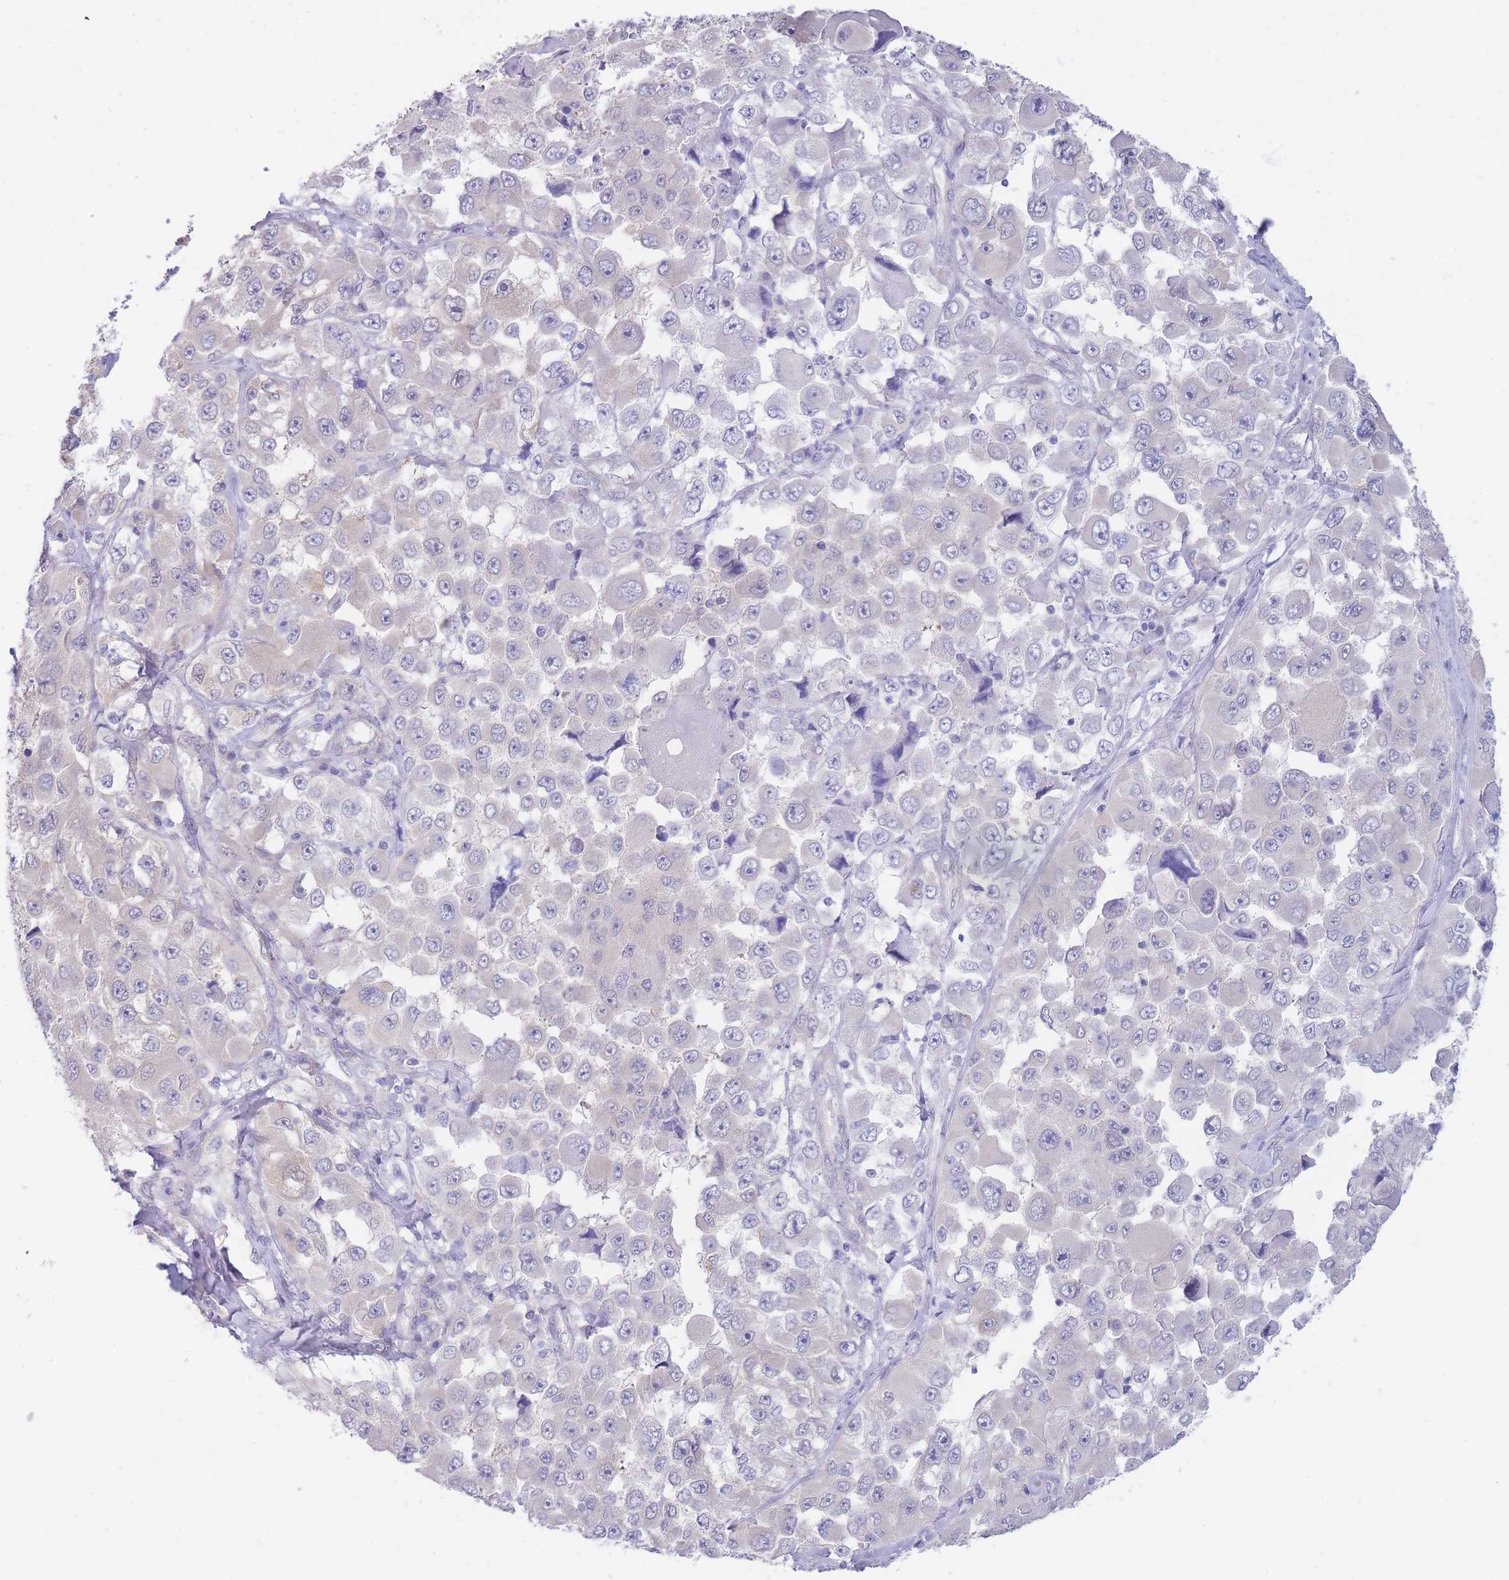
{"staining": {"intensity": "negative", "quantity": "none", "location": "none"}, "tissue": "melanoma", "cell_type": "Tumor cells", "image_type": "cancer", "snomed": [{"axis": "morphology", "description": "Malignant melanoma, Metastatic site"}, {"axis": "topography", "description": "Lymph node"}], "caption": "A high-resolution image shows immunohistochemistry staining of malignant melanoma (metastatic site), which reveals no significant expression in tumor cells.", "gene": "SUGT1", "patient": {"sex": "male", "age": 62}}